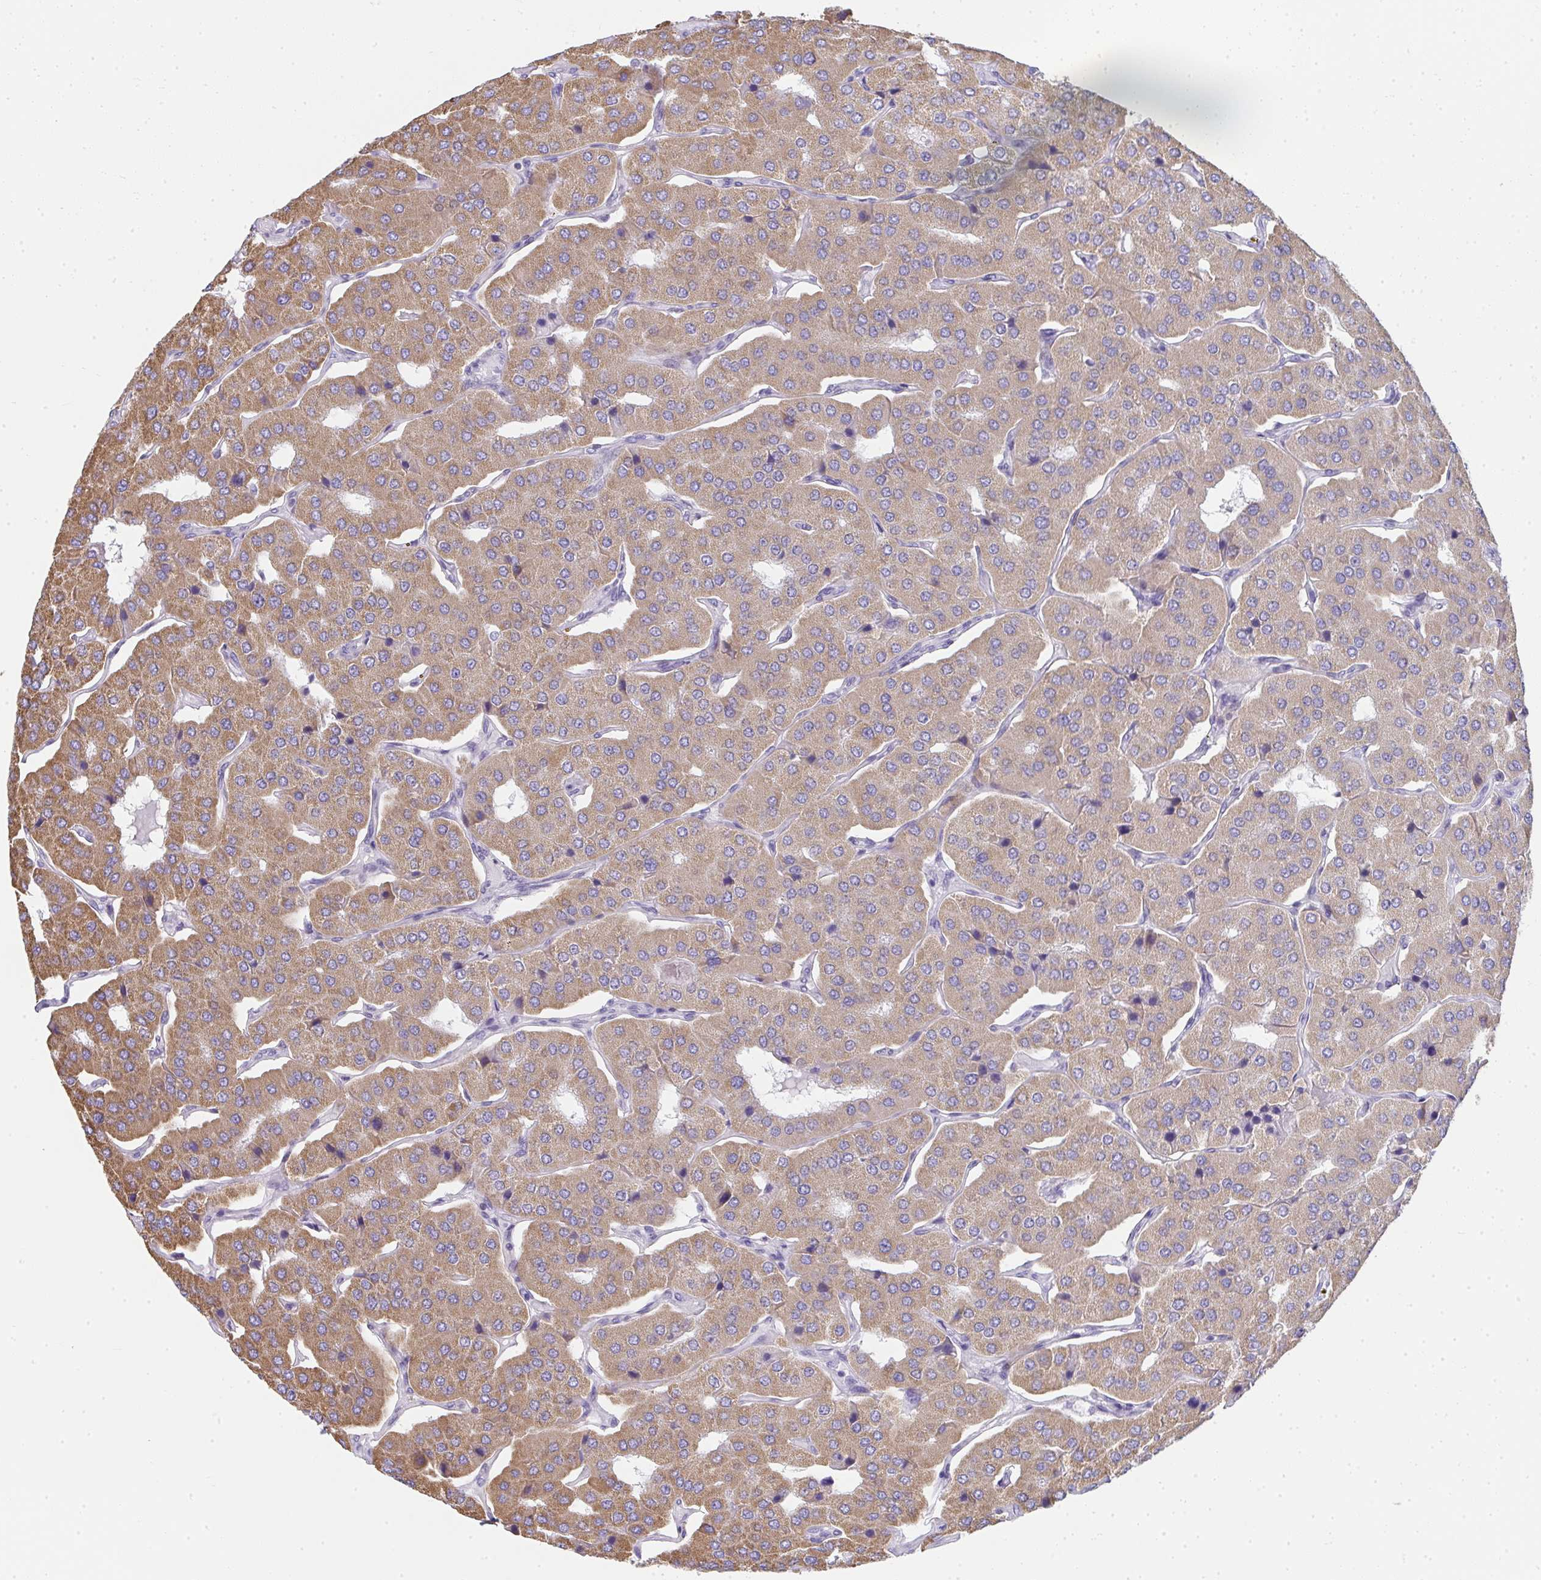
{"staining": {"intensity": "moderate", "quantity": "25%-75%", "location": "cytoplasmic/membranous"}, "tissue": "parathyroid gland", "cell_type": "Glandular cells", "image_type": "normal", "snomed": [{"axis": "morphology", "description": "Normal tissue, NOS"}, {"axis": "morphology", "description": "Adenoma, NOS"}, {"axis": "topography", "description": "Parathyroid gland"}], "caption": "DAB (3,3'-diaminobenzidine) immunohistochemical staining of unremarkable human parathyroid gland shows moderate cytoplasmic/membranous protein expression in approximately 25%-75% of glandular cells. The staining is performed using DAB brown chromogen to label protein expression. The nuclei are counter-stained blue using hematoxylin.", "gene": "SLC6A1", "patient": {"sex": "female", "age": 86}}